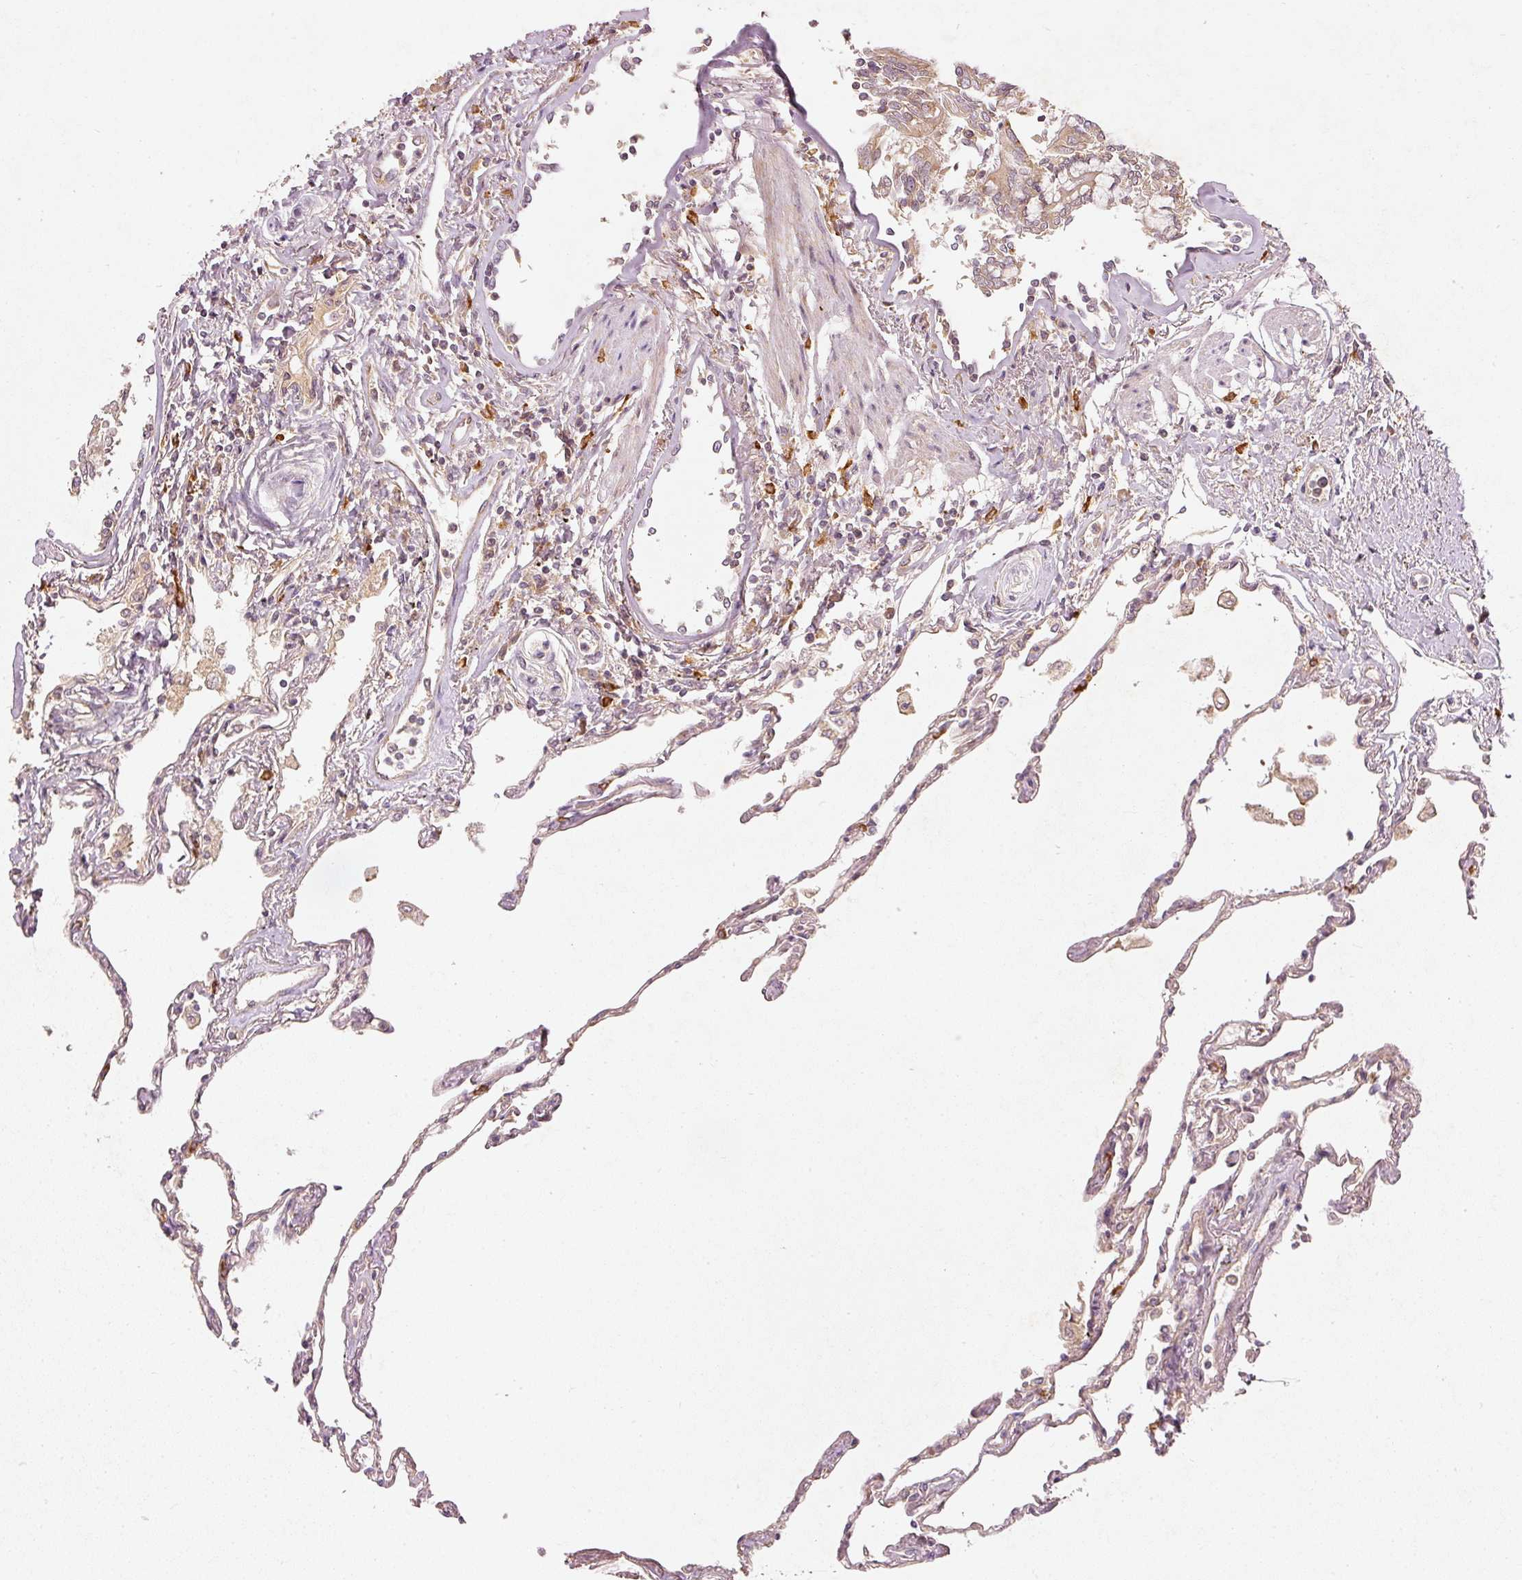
{"staining": {"intensity": "moderate", "quantity": "25%-75%", "location": "cytoplasmic/membranous"}, "tissue": "lung", "cell_type": "Alveolar cells", "image_type": "normal", "snomed": [{"axis": "morphology", "description": "Normal tissue, NOS"}, {"axis": "topography", "description": "Lung"}], "caption": "The histopathology image reveals staining of benign lung, revealing moderate cytoplasmic/membranous protein positivity (brown color) within alveolar cells. The staining is performed using DAB brown chromogen to label protein expression. The nuclei are counter-stained blue using hematoxylin.", "gene": "ZNF580", "patient": {"sex": "female", "age": 67}}